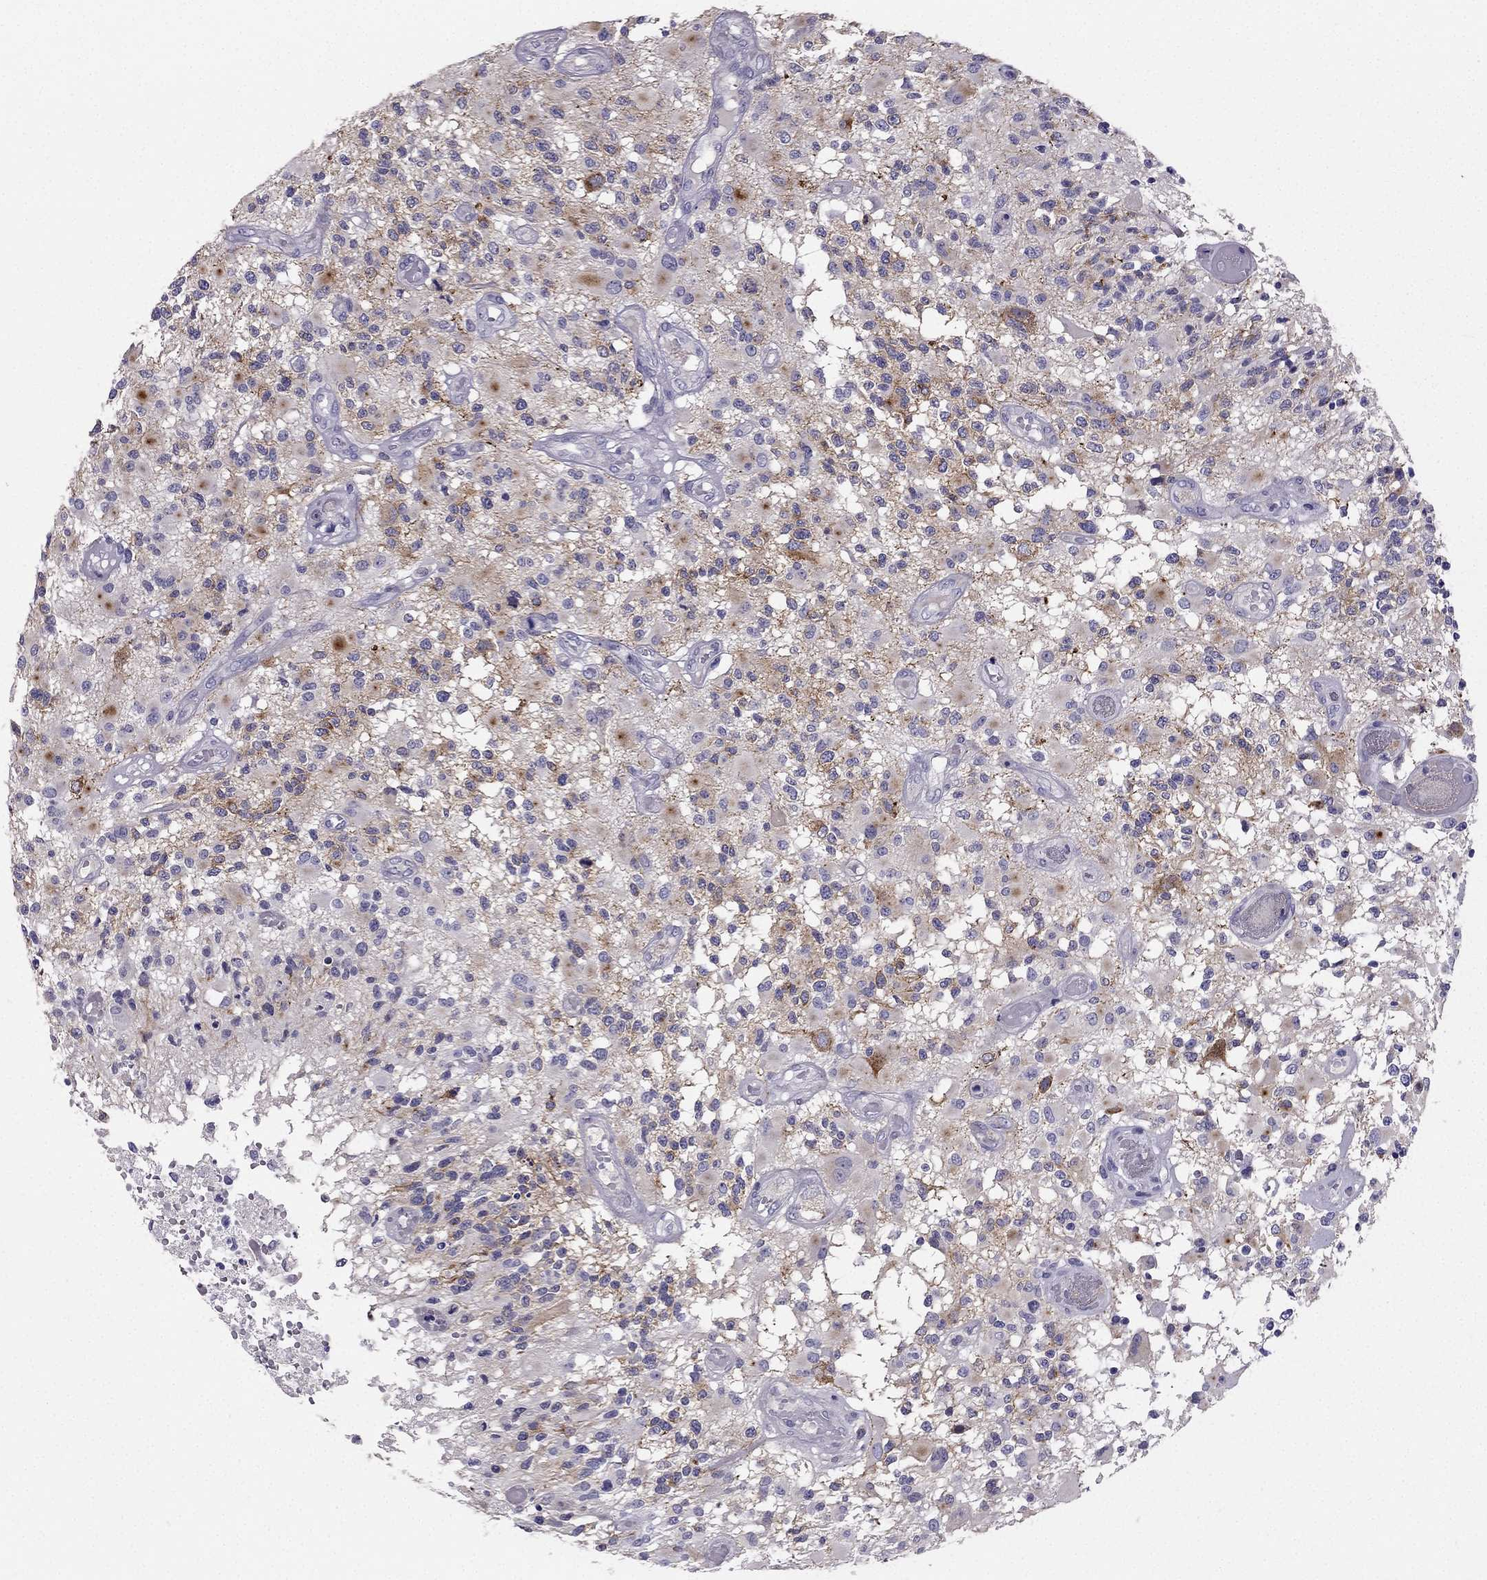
{"staining": {"intensity": "negative", "quantity": "none", "location": "none"}, "tissue": "glioma", "cell_type": "Tumor cells", "image_type": "cancer", "snomed": [{"axis": "morphology", "description": "Glioma, malignant, High grade"}, {"axis": "topography", "description": "Brain"}], "caption": "Immunohistochemical staining of high-grade glioma (malignant) demonstrates no significant positivity in tumor cells.", "gene": "LMTK3", "patient": {"sex": "female", "age": 63}}